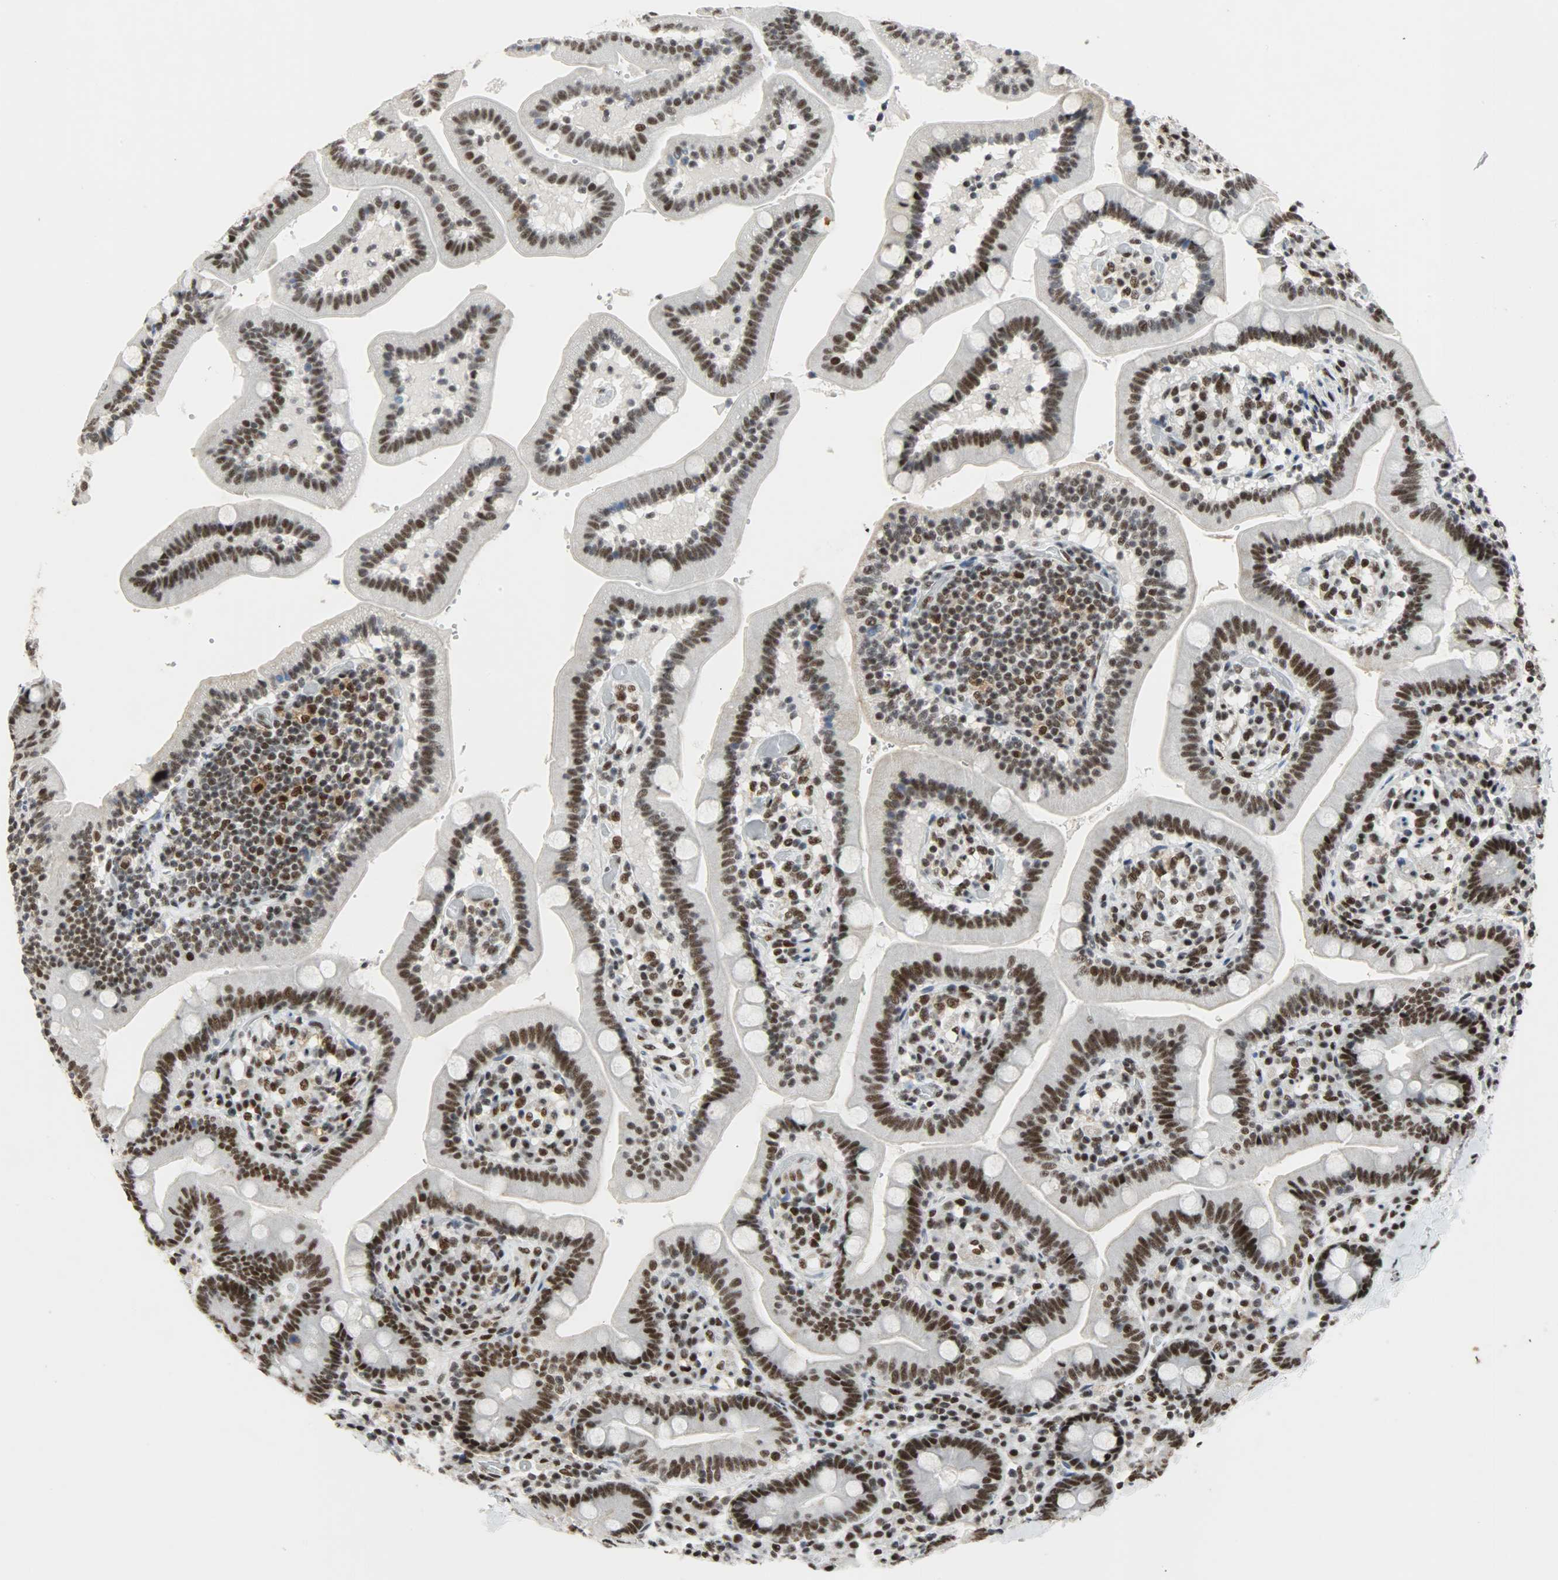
{"staining": {"intensity": "moderate", "quantity": "25%-75%", "location": "nuclear"}, "tissue": "duodenum", "cell_type": "Glandular cells", "image_type": "normal", "snomed": [{"axis": "morphology", "description": "Normal tissue, NOS"}, {"axis": "topography", "description": "Duodenum"}], "caption": "A medium amount of moderate nuclear staining is appreciated in about 25%-75% of glandular cells in normal duodenum.", "gene": "SSB", "patient": {"sex": "male", "age": 66}}